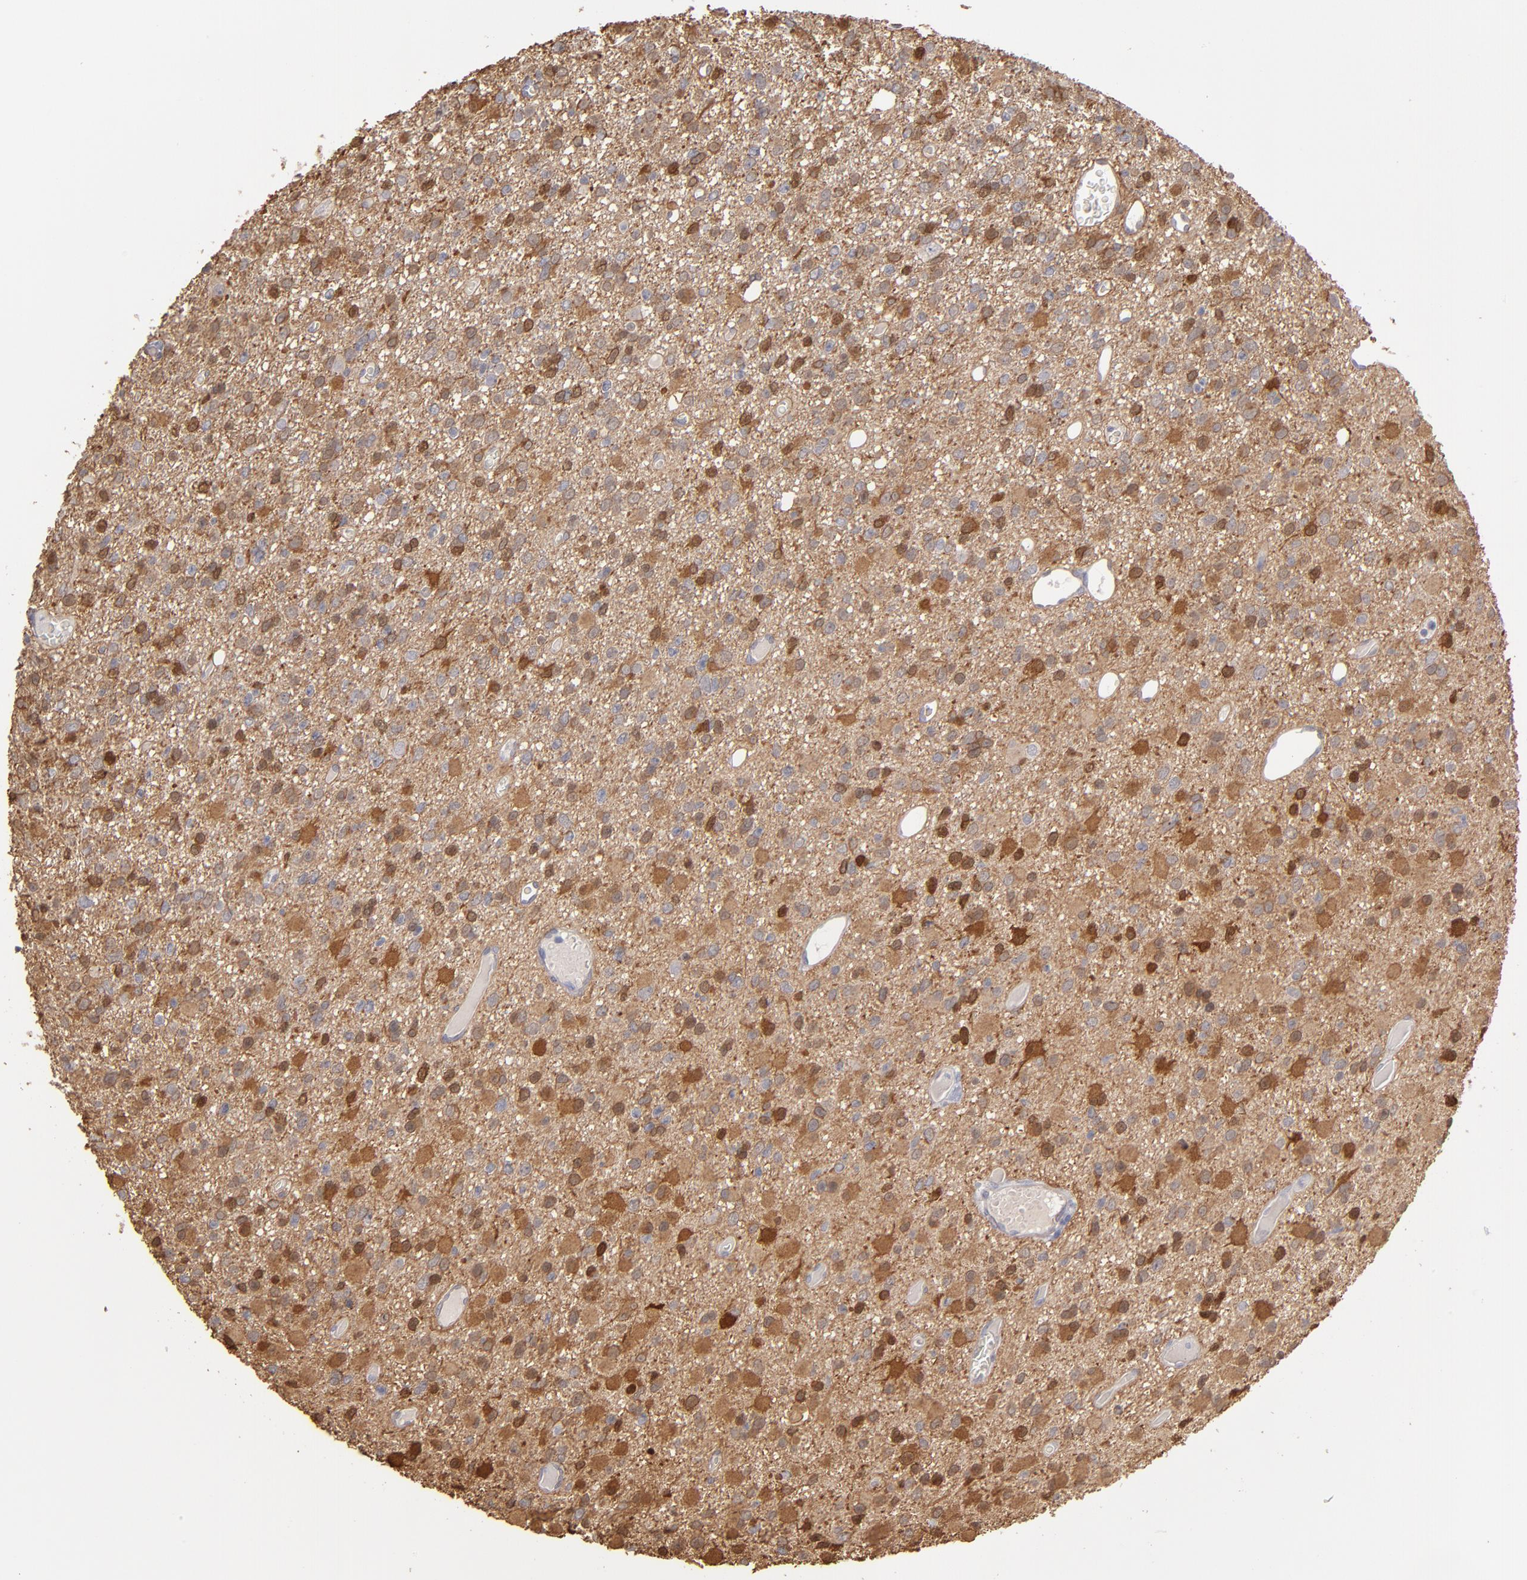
{"staining": {"intensity": "moderate", "quantity": ">75%", "location": "cytoplasmic/membranous"}, "tissue": "glioma", "cell_type": "Tumor cells", "image_type": "cancer", "snomed": [{"axis": "morphology", "description": "Glioma, malignant, Low grade"}, {"axis": "topography", "description": "Brain"}], "caption": "IHC photomicrograph of glioma stained for a protein (brown), which exhibits medium levels of moderate cytoplasmic/membranous expression in about >75% of tumor cells.", "gene": "NDRG2", "patient": {"sex": "male", "age": 42}}